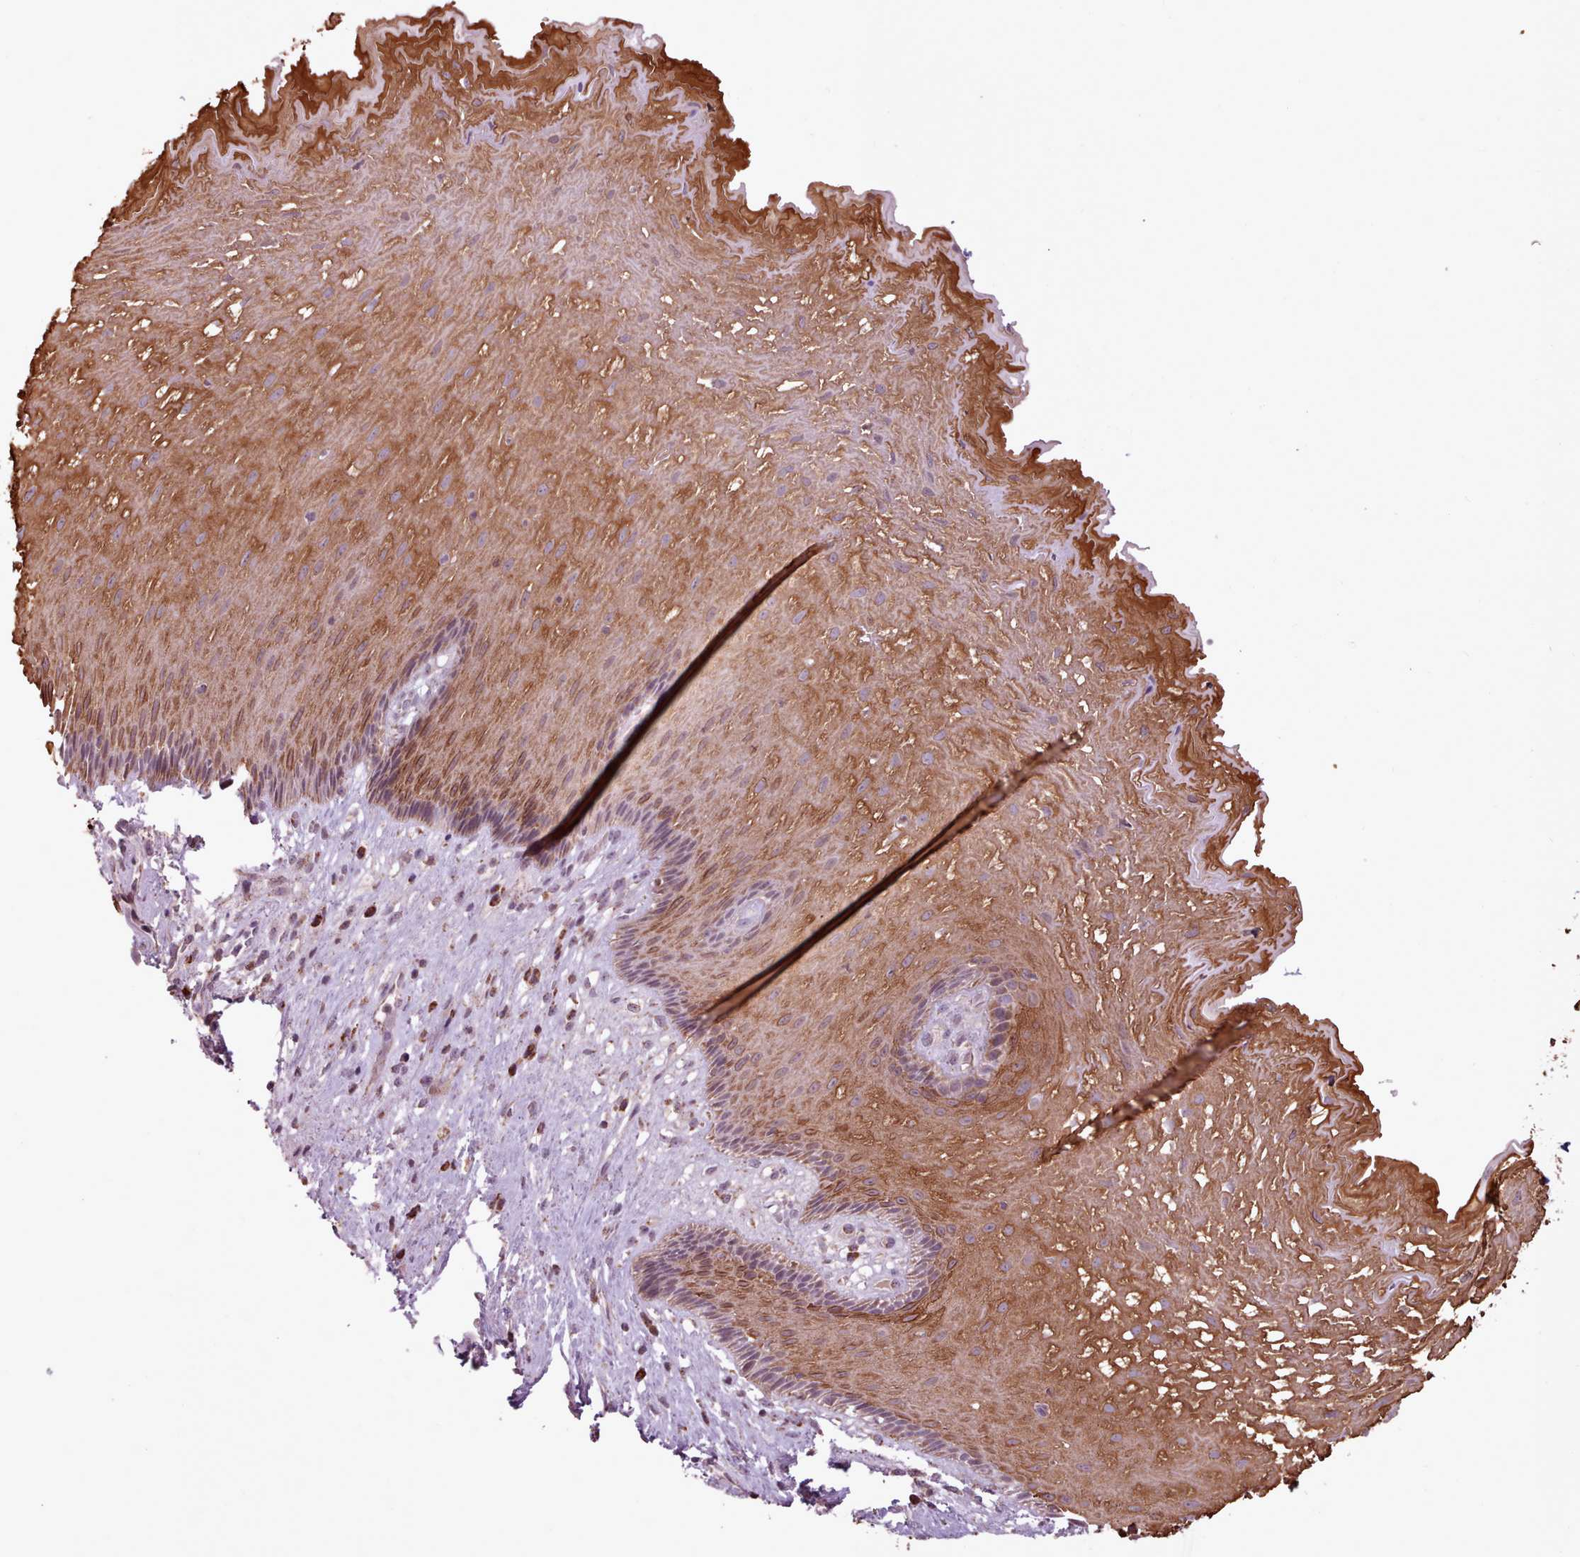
{"staining": {"intensity": "strong", "quantity": "25%-75%", "location": "cytoplasmic/membranous"}, "tissue": "esophagus", "cell_type": "Squamous epithelial cells", "image_type": "normal", "snomed": [{"axis": "morphology", "description": "Normal tissue, NOS"}, {"axis": "topography", "description": "Esophagus"}], "caption": "Benign esophagus reveals strong cytoplasmic/membranous staining in approximately 25%-75% of squamous epithelial cells, visualized by immunohistochemistry.", "gene": "LIN7C", "patient": {"sex": "male", "age": 60}}